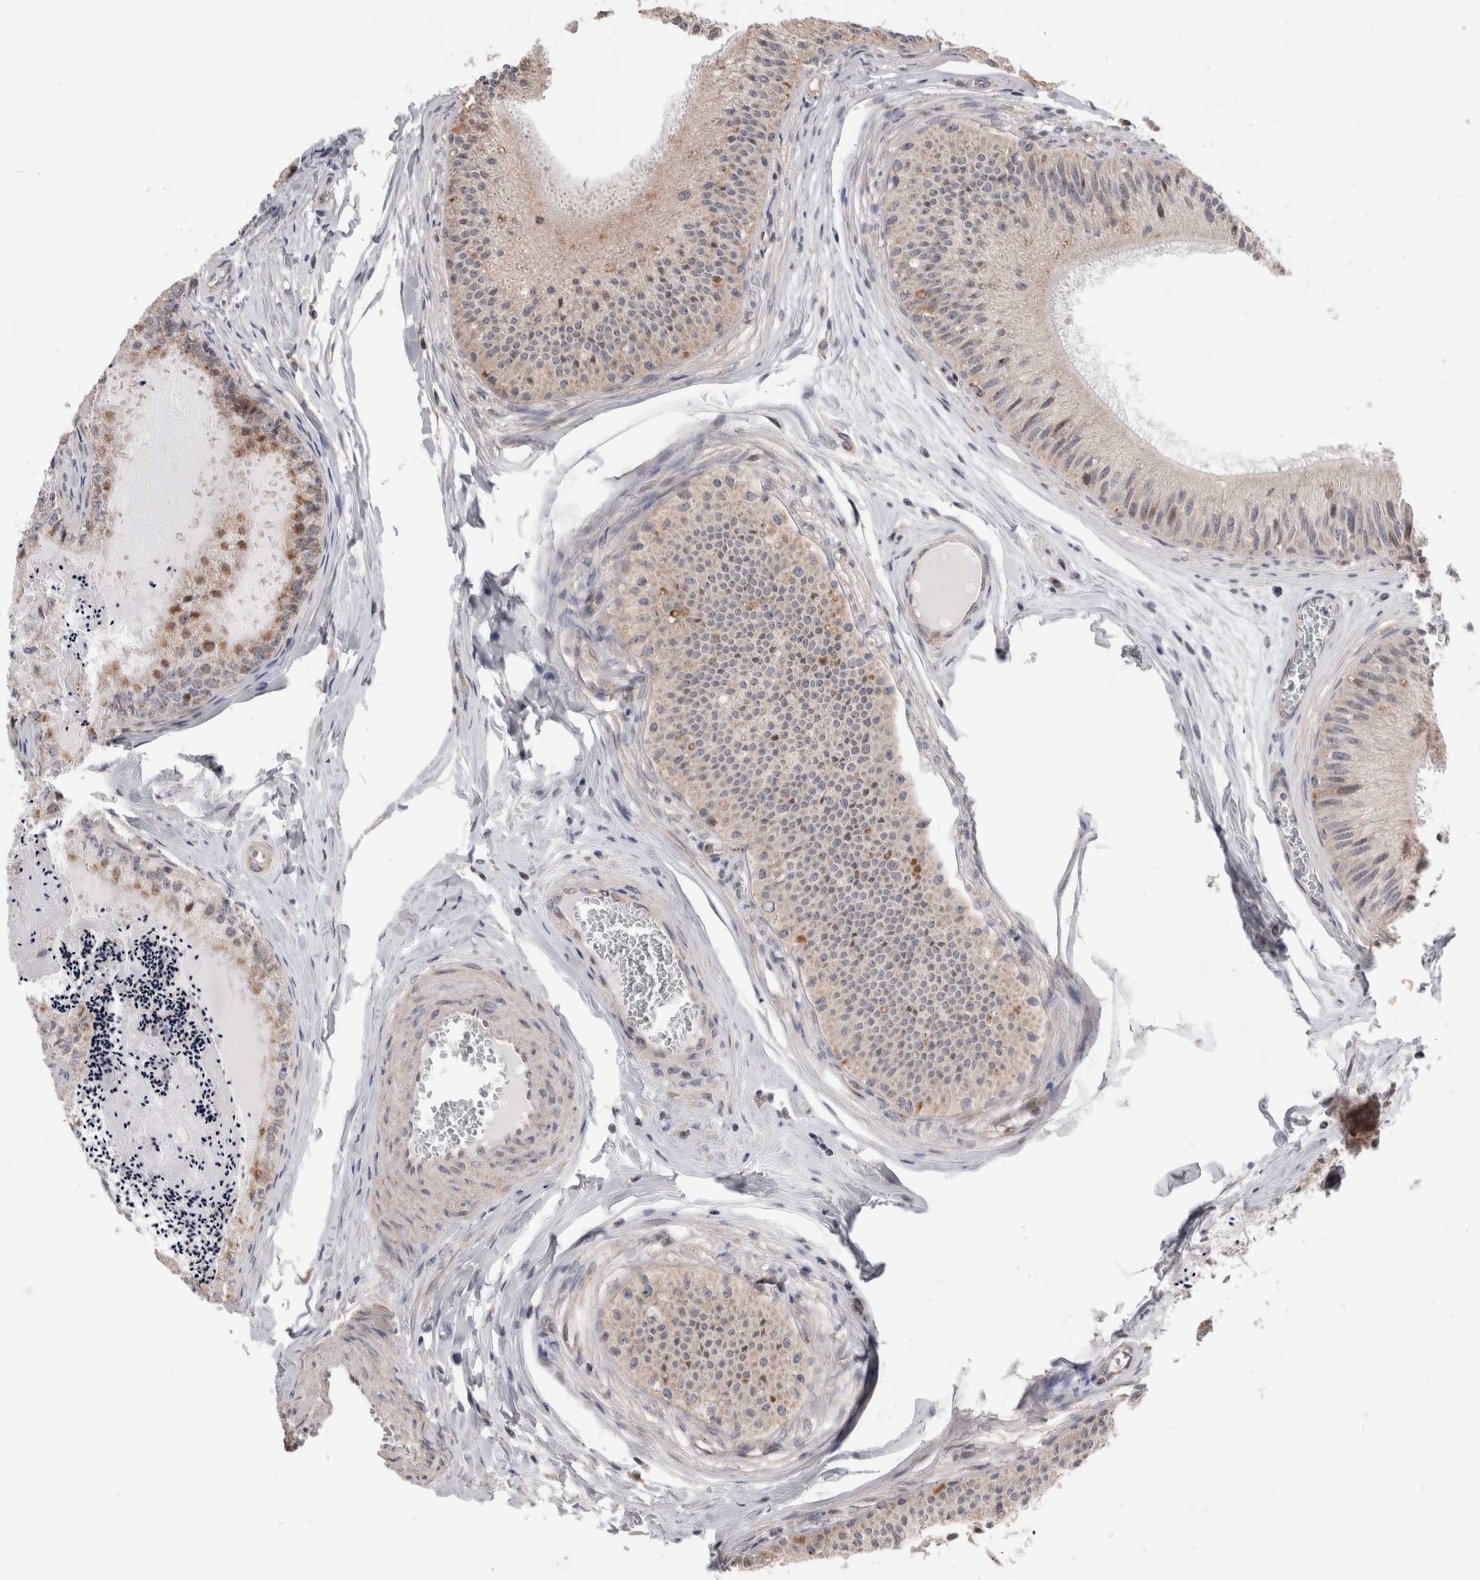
{"staining": {"intensity": "weak", "quantity": ">75%", "location": "cytoplasmic/membranous"}, "tissue": "epididymis", "cell_type": "Glandular cells", "image_type": "normal", "snomed": [{"axis": "morphology", "description": "Normal tissue, NOS"}, {"axis": "topography", "description": "Epididymis"}], "caption": "Glandular cells display low levels of weak cytoplasmic/membranous expression in about >75% of cells in unremarkable epididymis.", "gene": "MRPL37", "patient": {"sex": "male", "age": 31}}